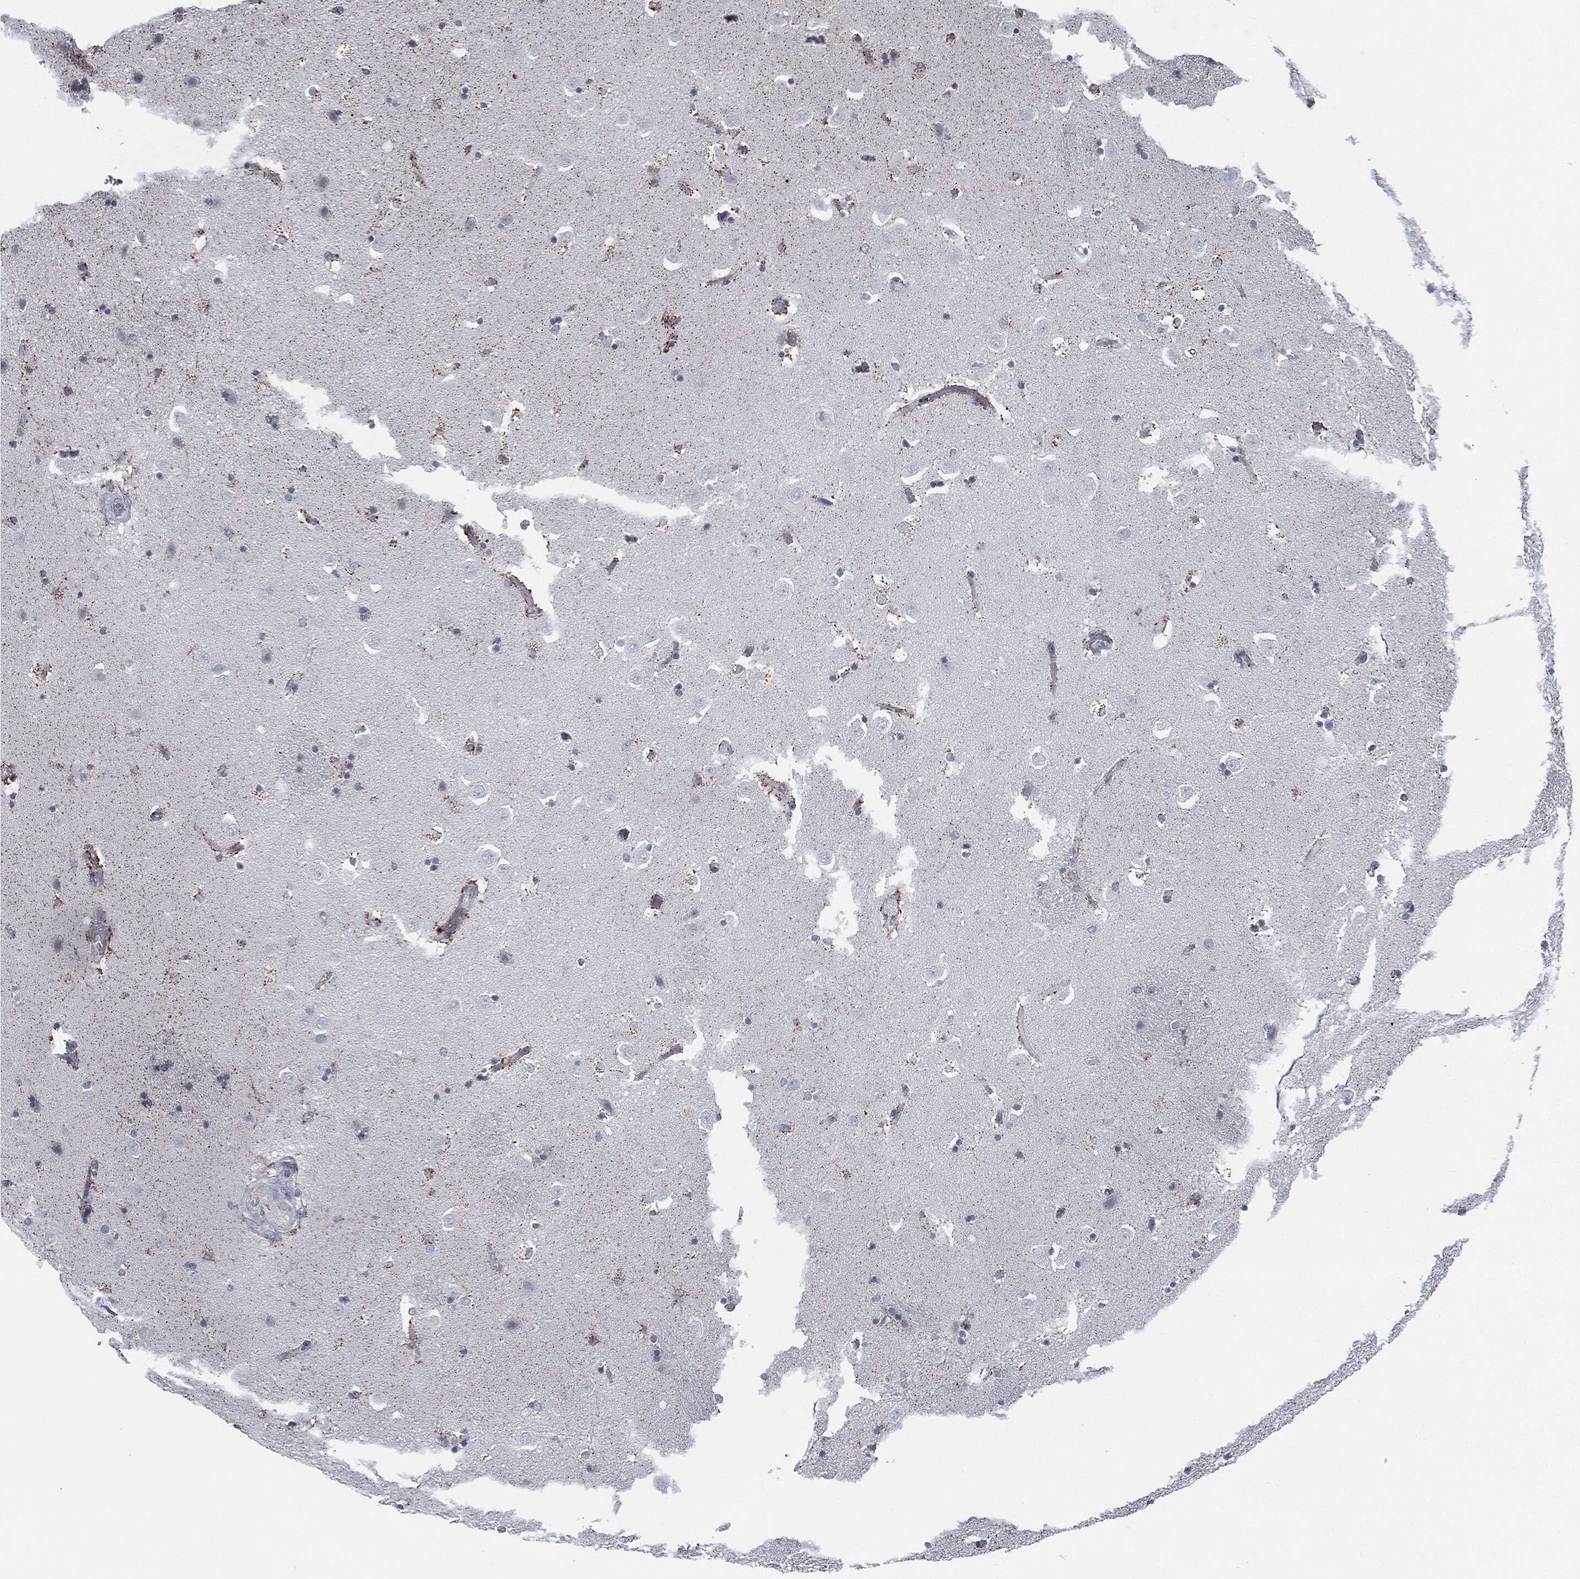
{"staining": {"intensity": "moderate", "quantity": "<25%", "location": "cytoplasmic/membranous"}, "tissue": "caudate", "cell_type": "Glial cells", "image_type": "normal", "snomed": [{"axis": "morphology", "description": "Normal tissue, NOS"}, {"axis": "topography", "description": "Lateral ventricle wall"}], "caption": "Immunohistochemical staining of unremarkable human caudate shows <25% levels of moderate cytoplasmic/membranous protein positivity in about <25% of glial cells.", "gene": "SHROOM2", "patient": {"sex": "male", "age": 51}}